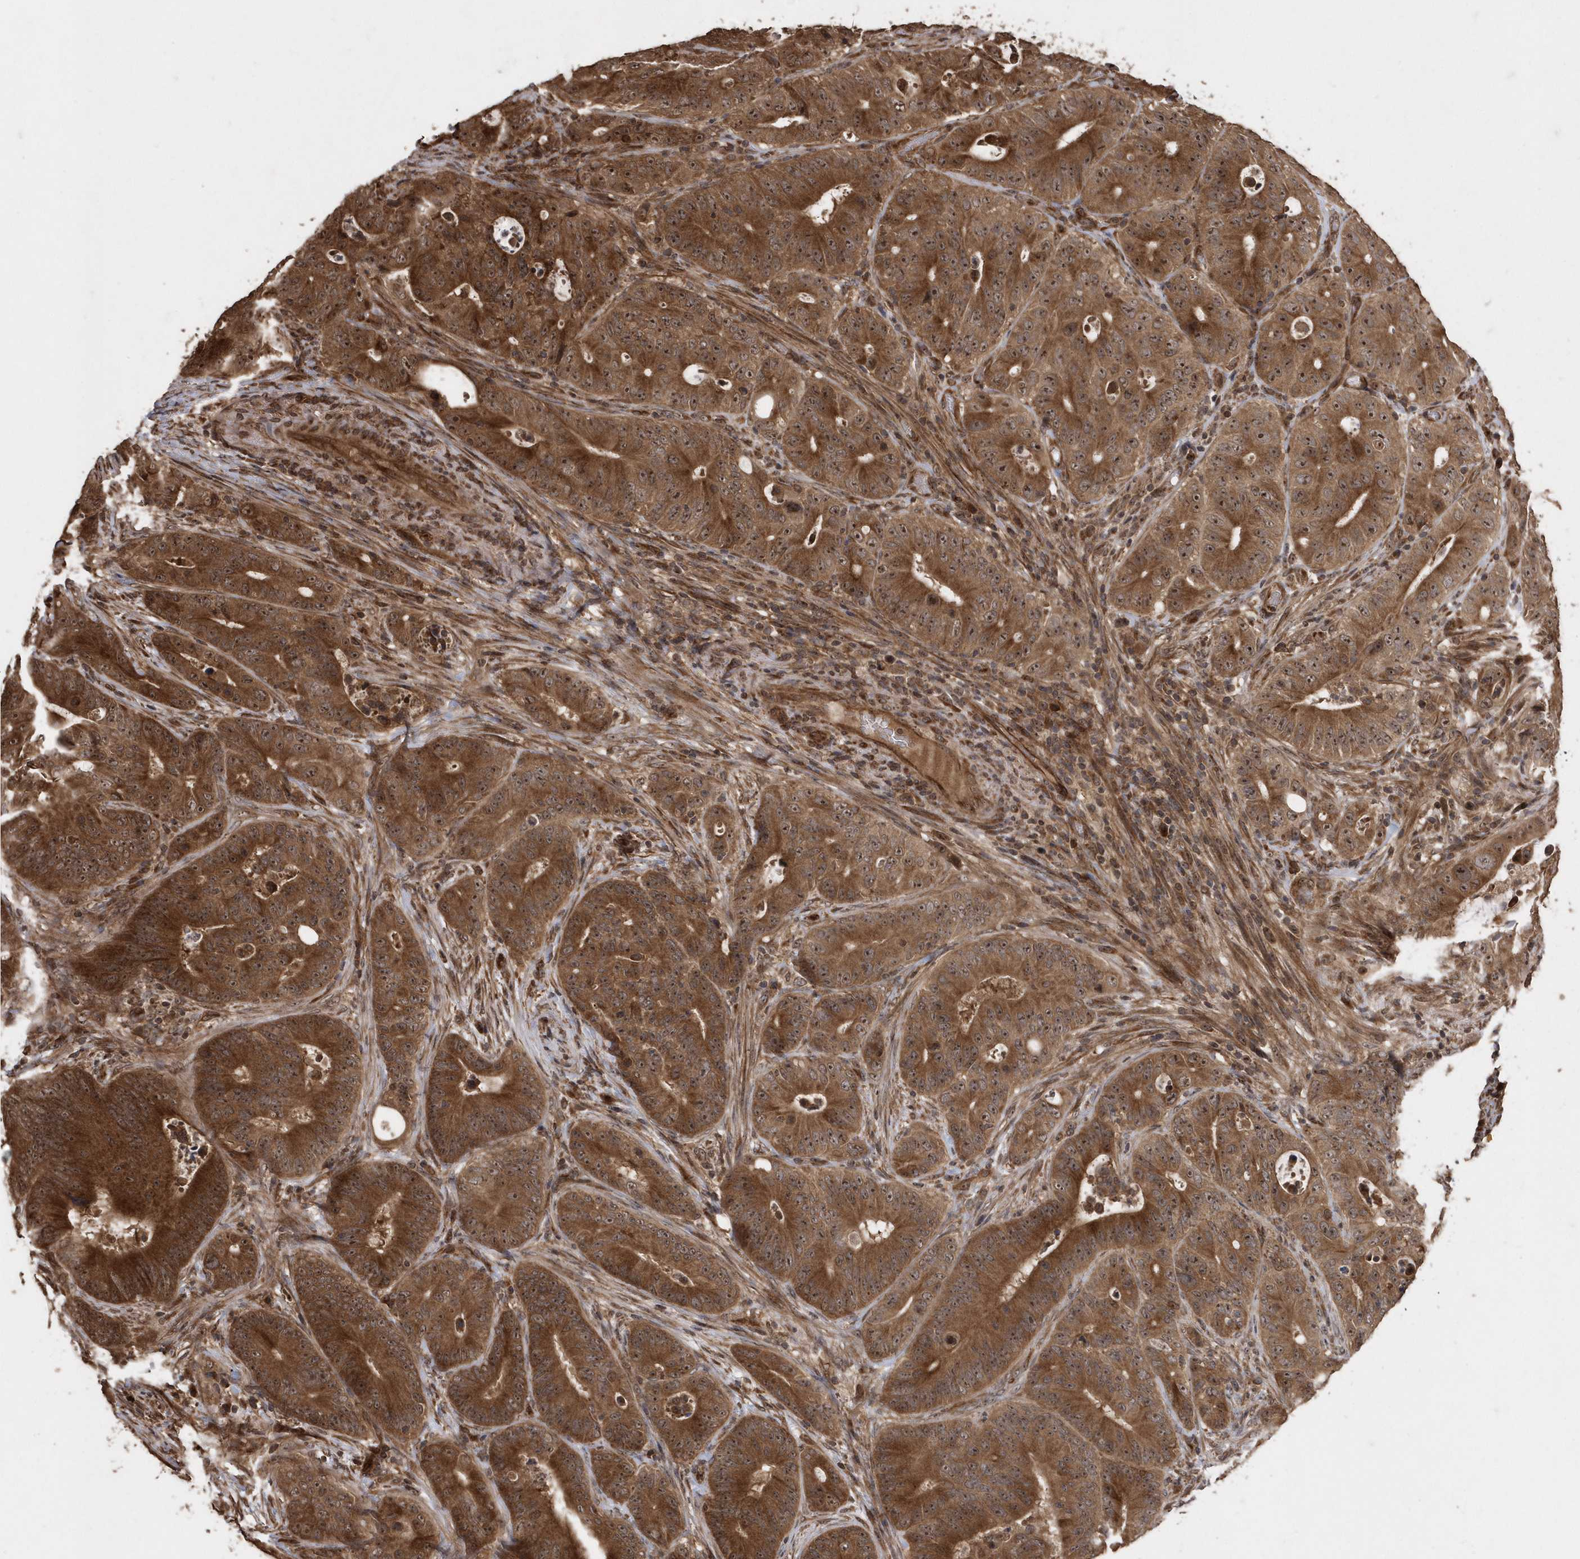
{"staining": {"intensity": "strong", "quantity": ">75%", "location": "cytoplasmic/membranous,nuclear"}, "tissue": "colorectal cancer", "cell_type": "Tumor cells", "image_type": "cancer", "snomed": [{"axis": "morphology", "description": "Adenocarcinoma, NOS"}, {"axis": "topography", "description": "Colon"}], "caption": "A brown stain shows strong cytoplasmic/membranous and nuclear positivity of a protein in colorectal adenocarcinoma tumor cells. Using DAB (3,3'-diaminobenzidine) (brown) and hematoxylin (blue) stains, captured at high magnification using brightfield microscopy.", "gene": "WASHC5", "patient": {"sex": "male", "age": 83}}